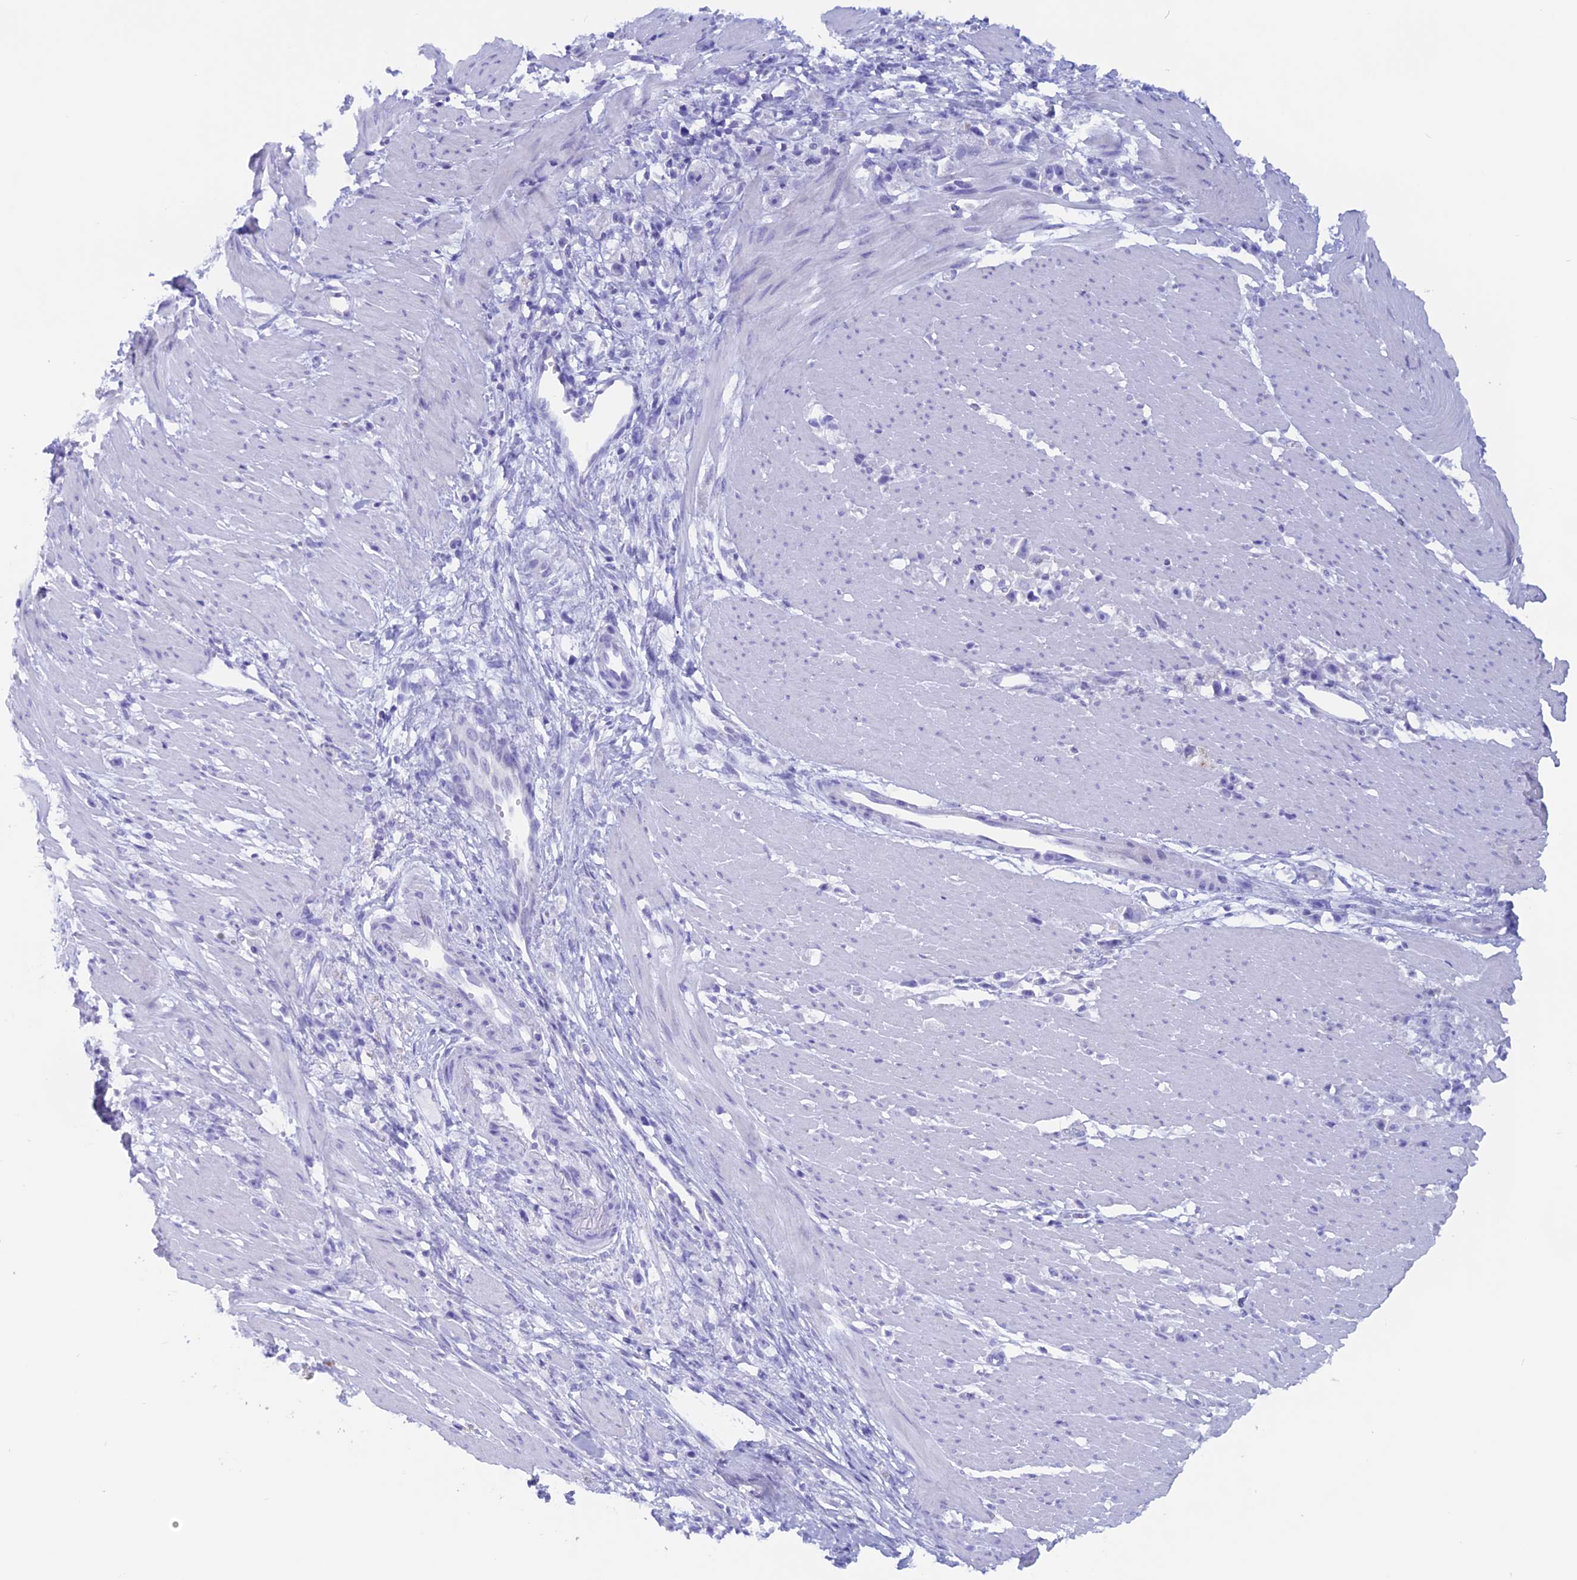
{"staining": {"intensity": "negative", "quantity": "none", "location": "none"}, "tissue": "stomach cancer", "cell_type": "Tumor cells", "image_type": "cancer", "snomed": [{"axis": "morphology", "description": "Adenocarcinoma, NOS"}, {"axis": "topography", "description": "Stomach"}], "caption": "Immunohistochemistry (IHC) photomicrograph of human stomach cancer stained for a protein (brown), which reveals no staining in tumor cells.", "gene": "RP1", "patient": {"sex": "female", "age": 59}}